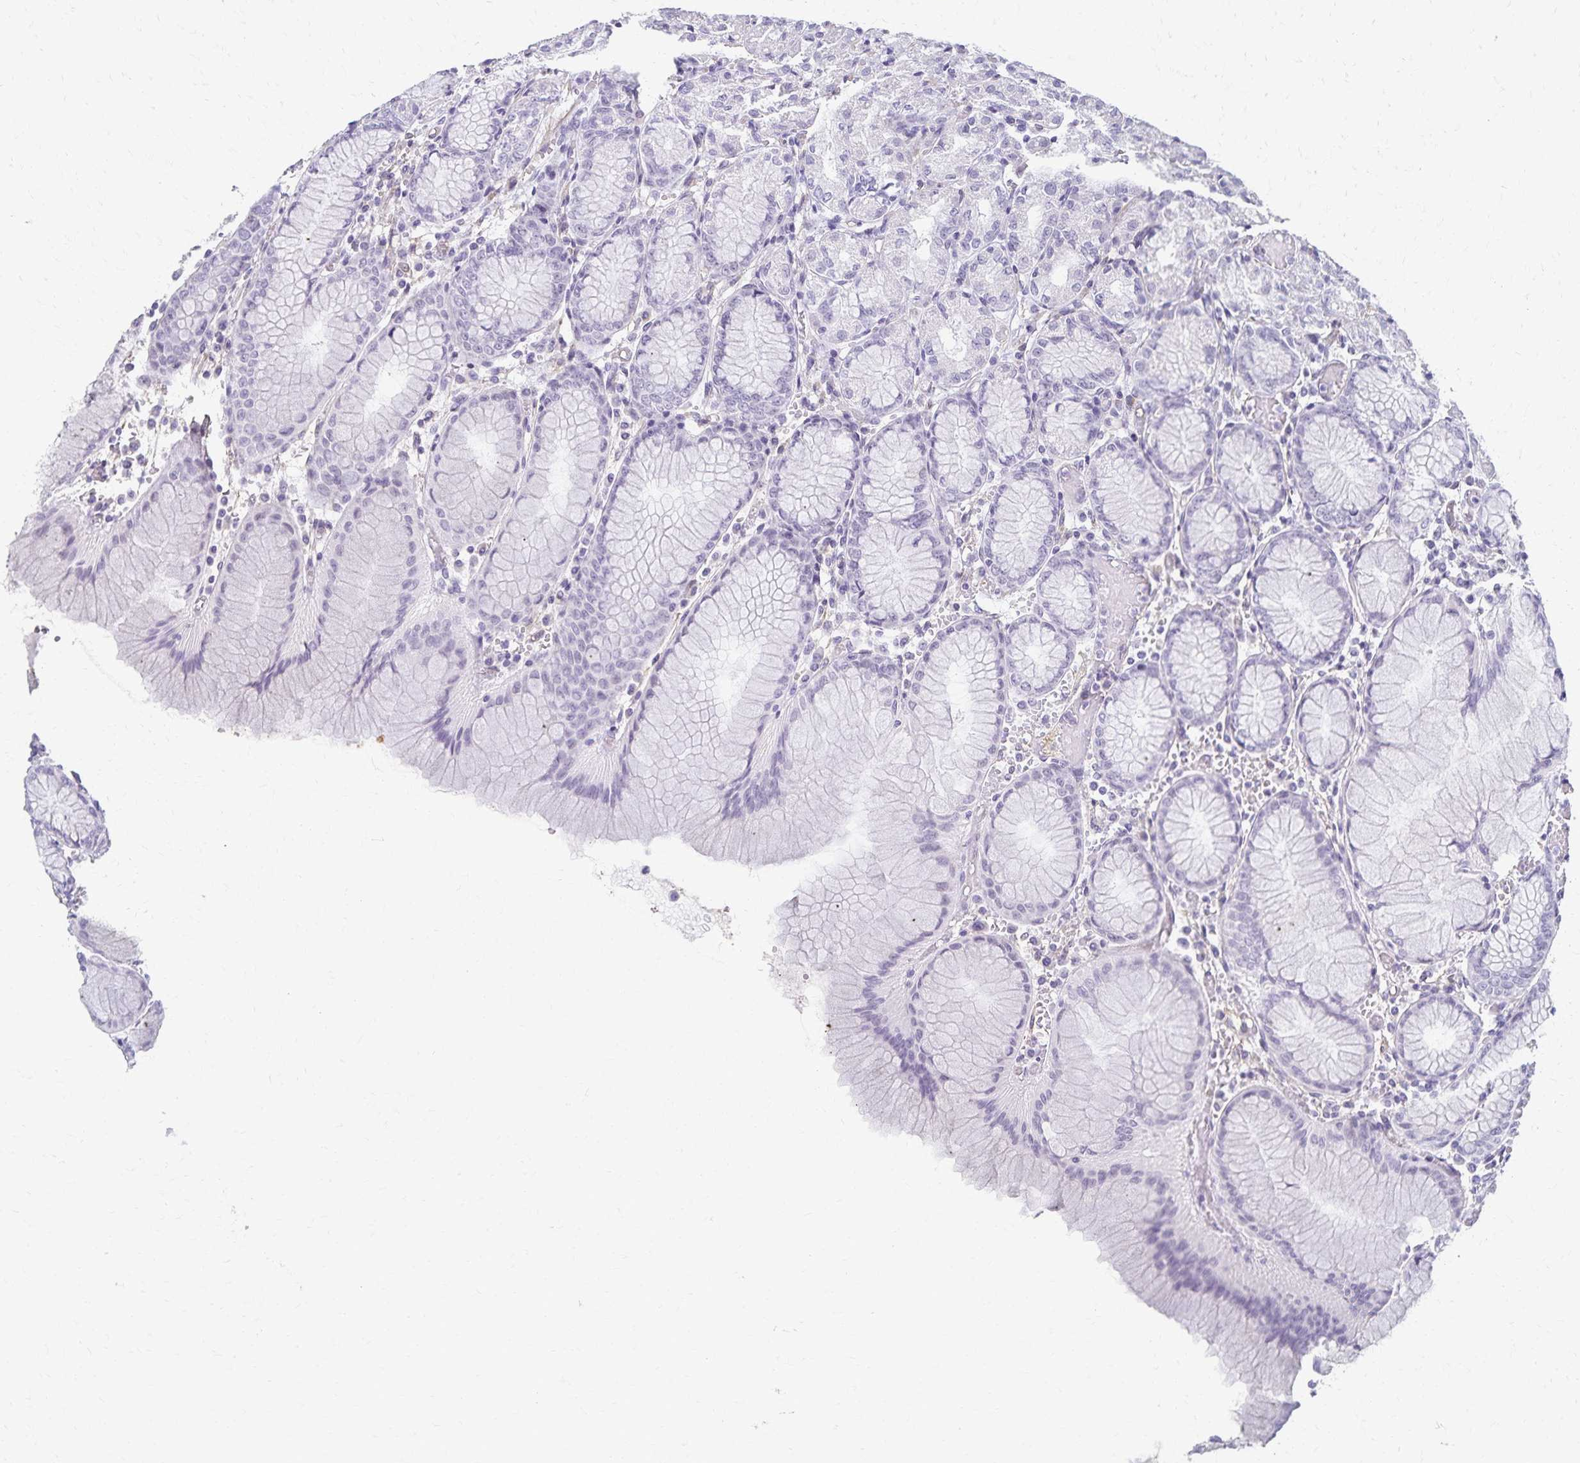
{"staining": {"intensity": "negative", "quantity": "none", "location": "none"}, "tissue": "stomach", "cell_type": "Glandular cells", "image_type": "normal", "snomed": [{"axis": "morphology", "description": "Normal tissue, NOS"}, {"axis": "topography", "description": "Stomach"}], "caption": "High magnification brightfield microscopy of normal stomach stained with DAB (brown) and counterstained with hematoxylin (blue): glandular cells show no significant staining.", "gene": "KISS1", "patient": {"sex": "female", "age": 57}}